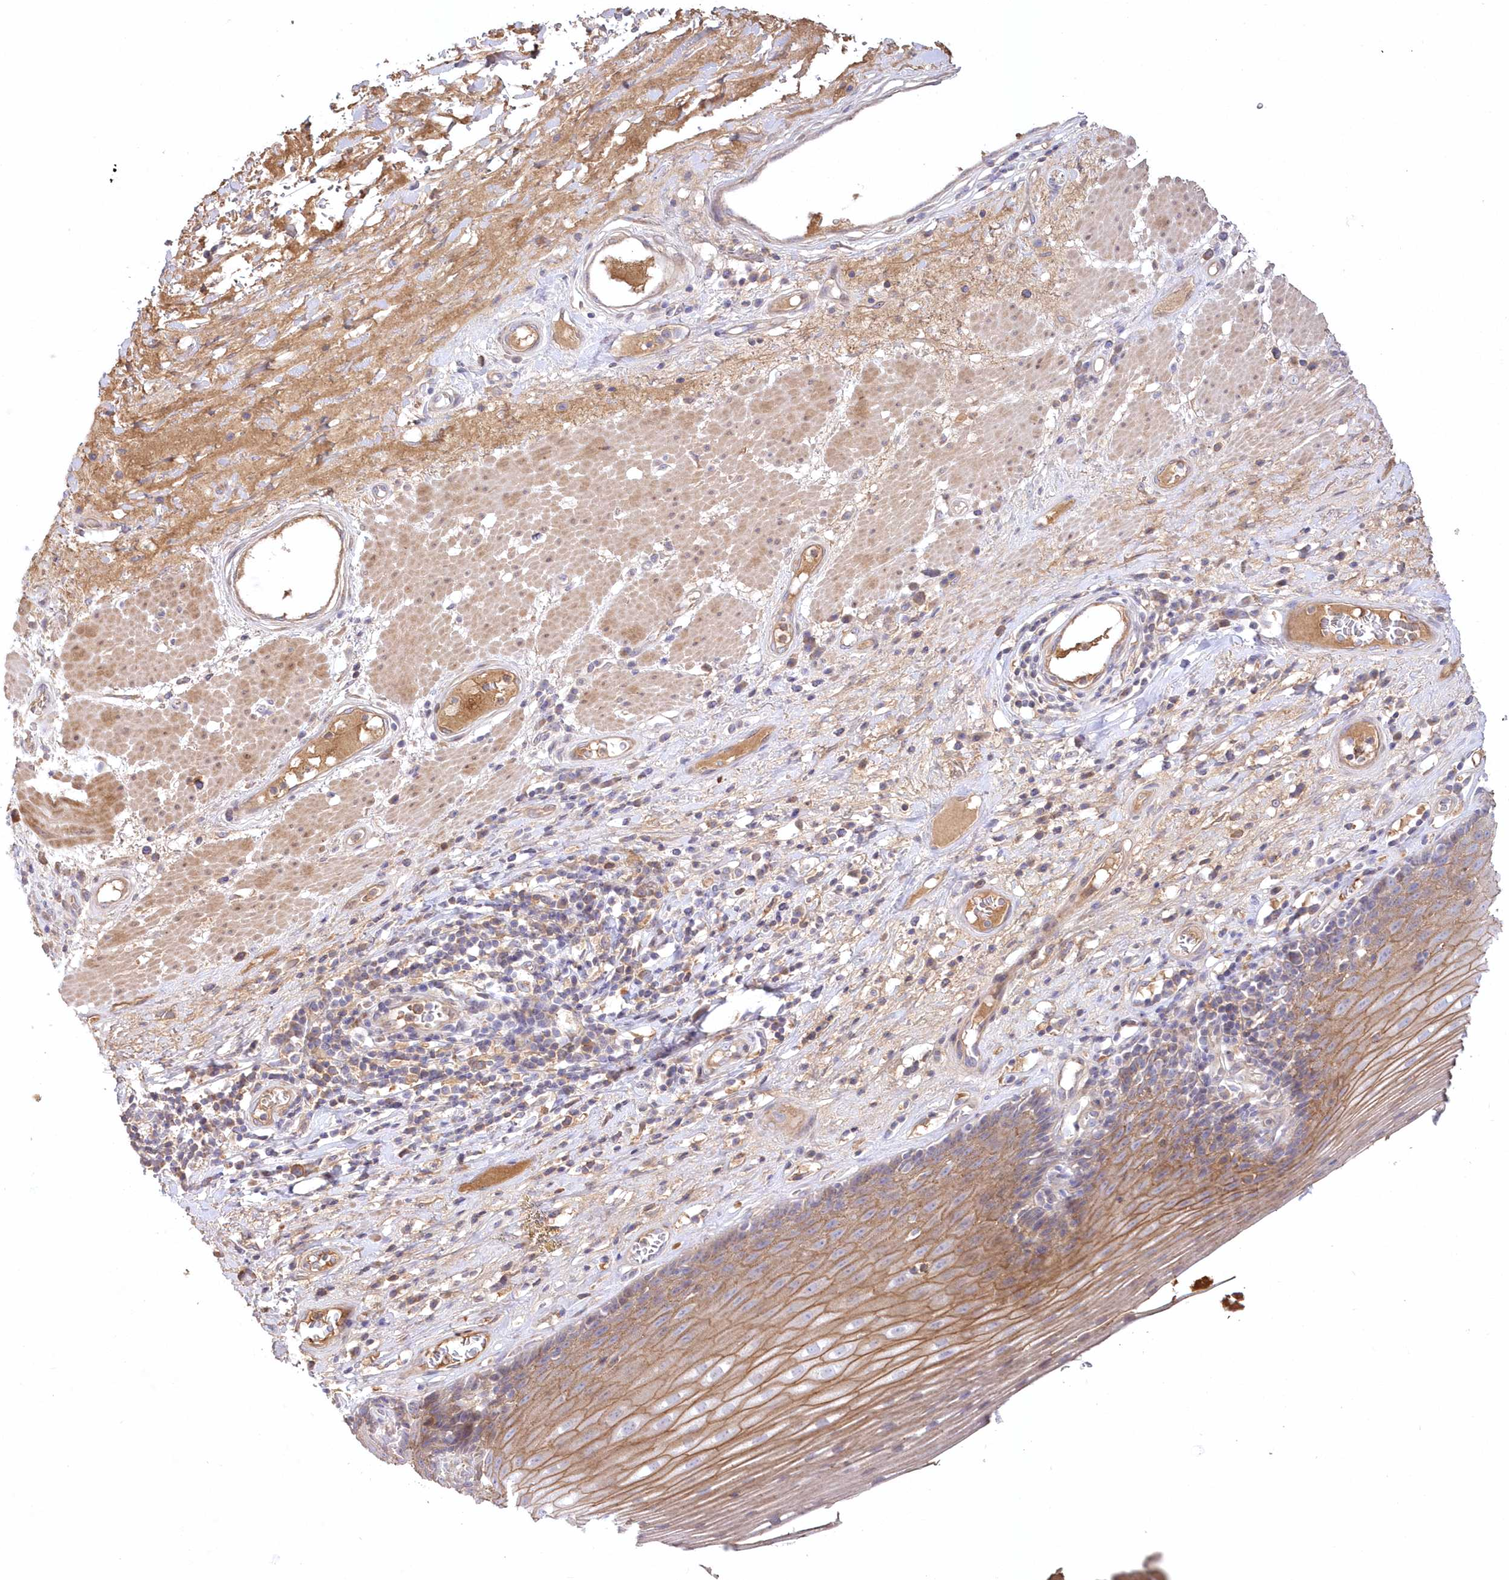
{"staining": {"intensity": "moderate", "quantity": ">75%", "location": "cytoplasmic/membranous"}, "tissue": "esophagus", "cell_type": "Squamous epithelial cells", "image_type": "normal", "snomed": [{"axis": "morphology", "description": "Normal tissue, NOS"}, {"axis": "topography", "description": "Esophagus"}], "caption": "A medium amount of moderate cytoplasmic/membranous positivity is appreciated in approximately >75% of squamous epithelial cells in unremarkable esophagus.", "gene": "WBP1L", "patient": {"sex": "male", "age": 62}}